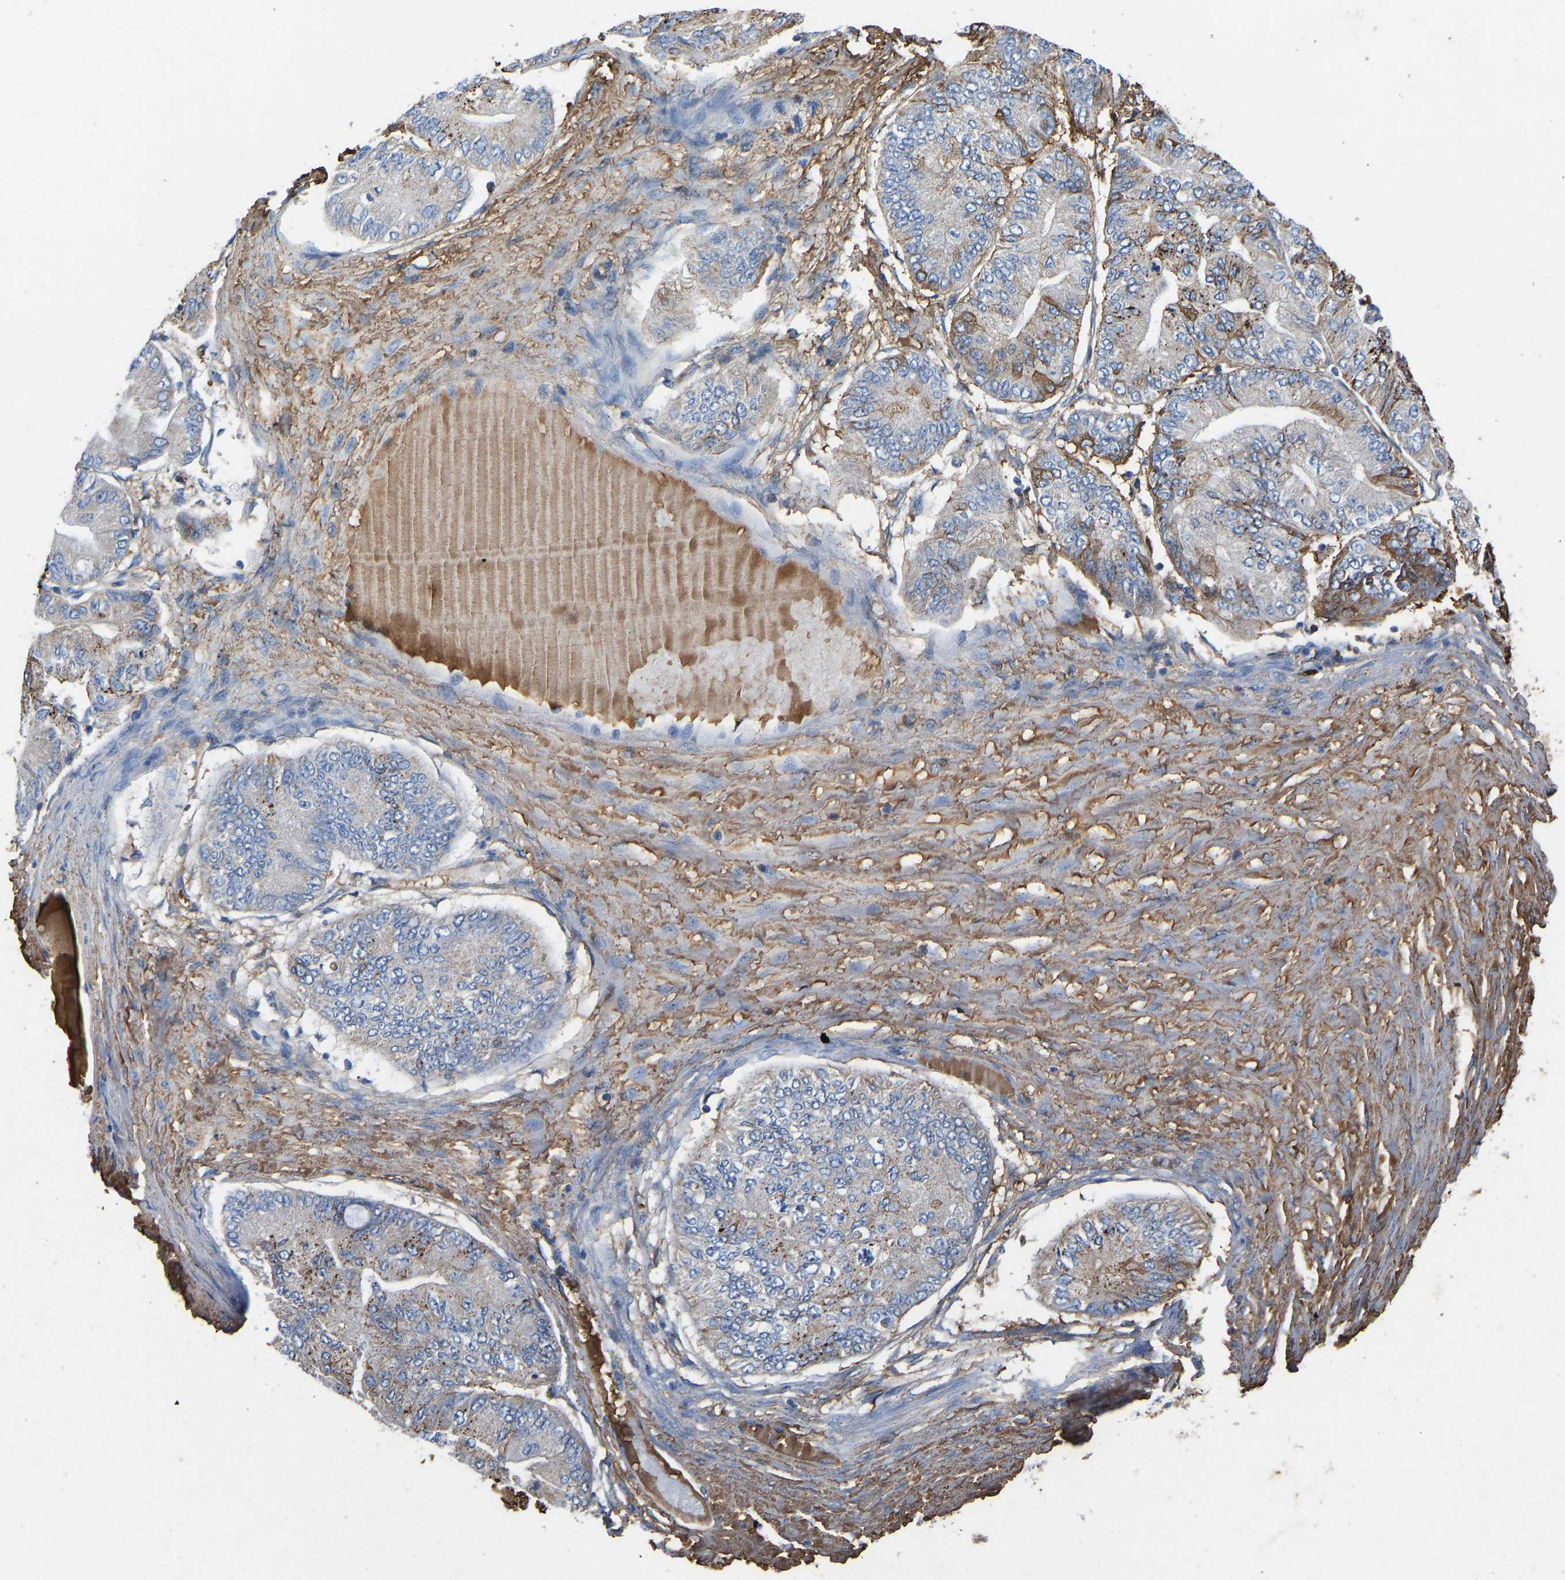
{"staining": {"intensity": "weak", "quantity": "25%-75%", "location": "cytoplasmic/membranous"}, "tissue": "ovarian cancer", "cell_type": "Tumor cells", "image_type": "cancer", "snomed": [{"axis": "morphology", "description": "Cystadenocarcinoma, mucinous, NOS"}, {"axis": "topography", "description": "Ovary"}], "caption": "Weak cytoplasmic/membranous protein positivity is seen in about 25%-75% of tumor cells in mucinous cystadenocarcinoma (ovarian).", "gene": "HSPG2", "patient": {"sex": "female", "age": 61}}